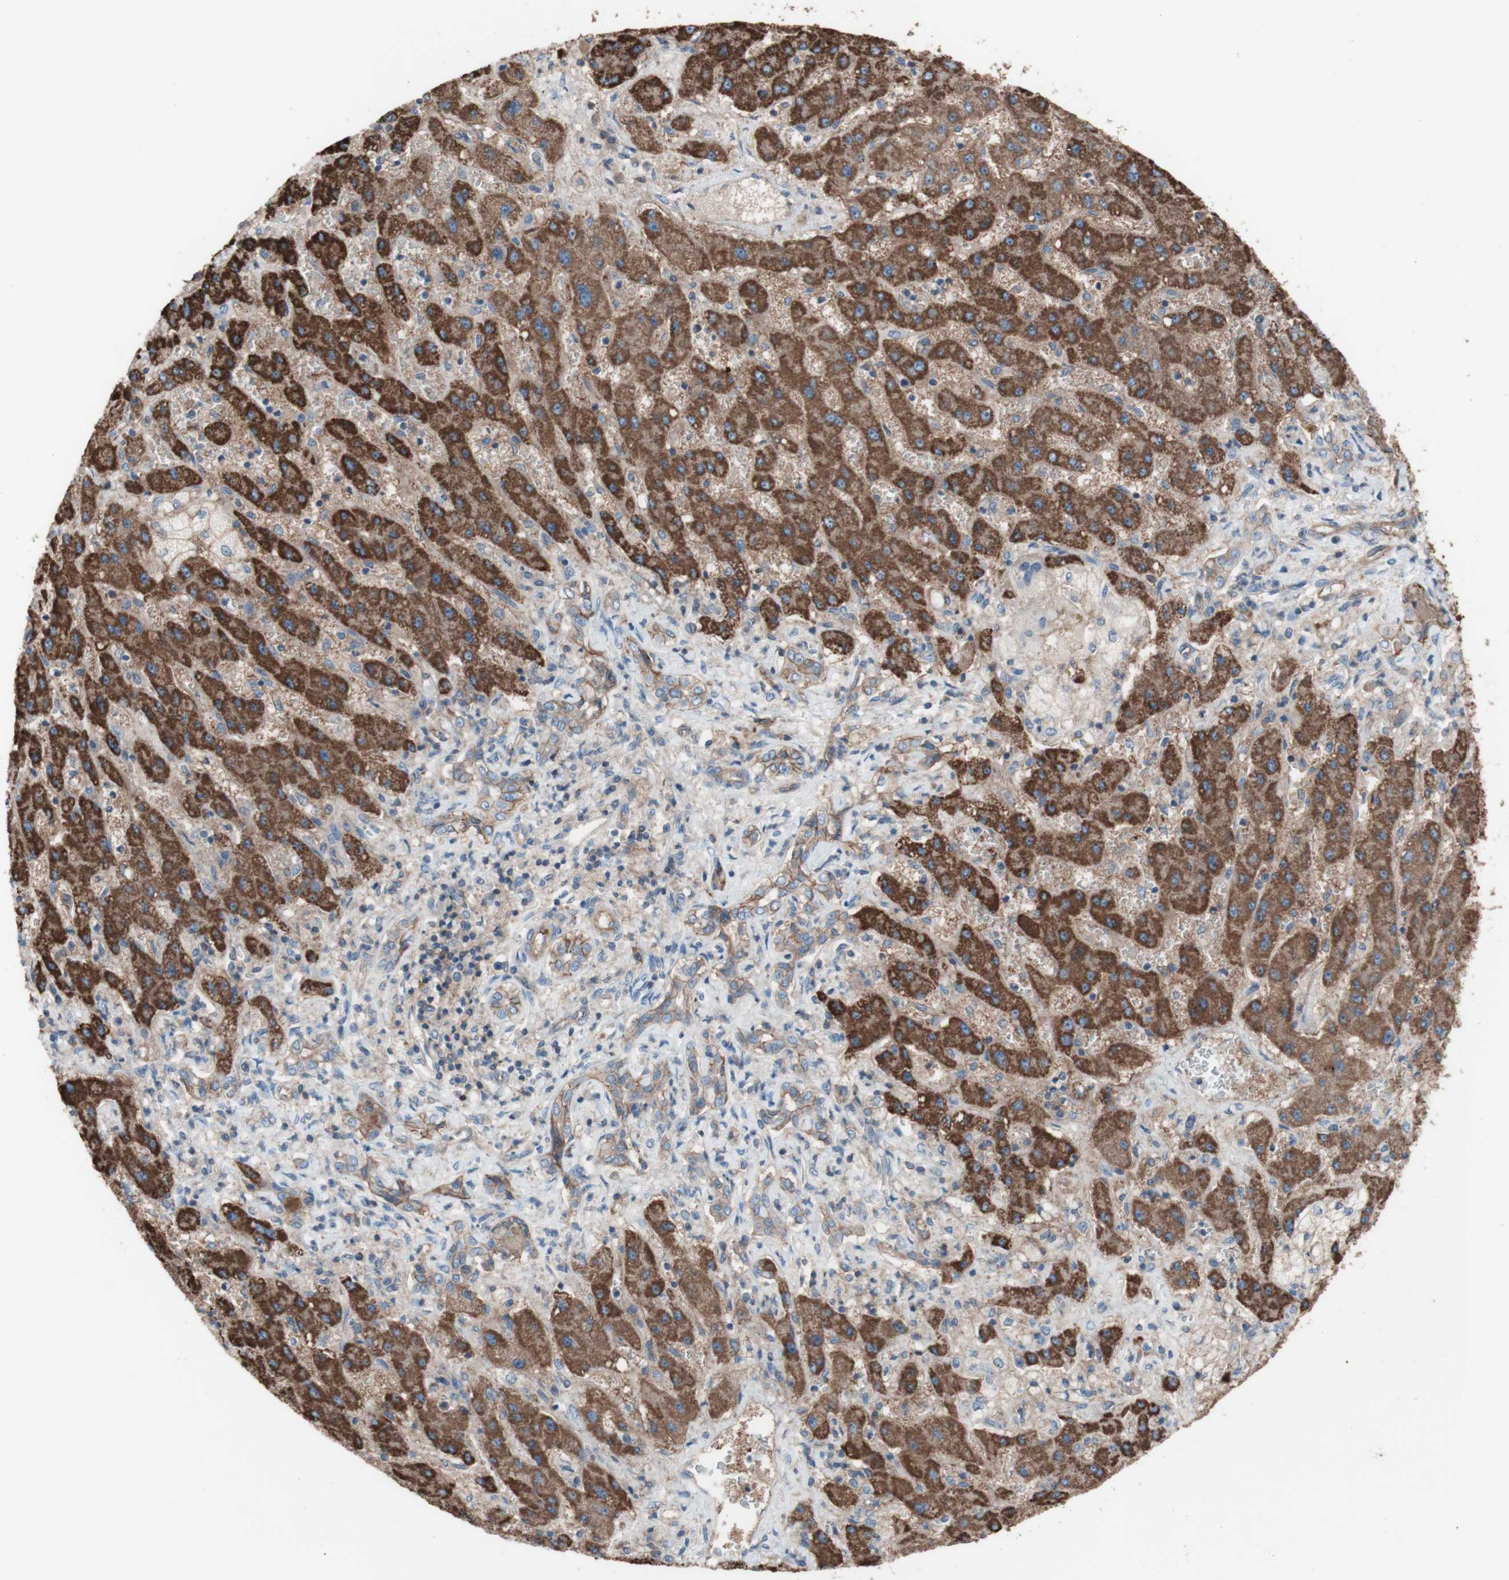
{"staining": {"intensity": "moderate", "quantity": ">75%", "location": "cytoplasmic/membranous"}, "tissue": "liver cancer", "cell_type": "Tumor cells", "image_type": "cancer", "snomed": [{"axis": "morphology", "description": "Cholangiocarcinoma"}, {"axis": "topography", "description": "Liver"}], "caption": "High-magnification brightfield microscopy of liver cancer stained with DAB (3,3'-diaminobenzidine) (brown) and counterstained with hematoxylin (blue). tumor cells exhibit moderate cytoplasmic/membranous expression is seen in about>75% of cells. The staining was performed using DAB, with brown indicating positive protein expression. Nuclei are stained blue with hematoxylin.", "gene": "CD46", "patient": {"sex": "male", "age": 50}}